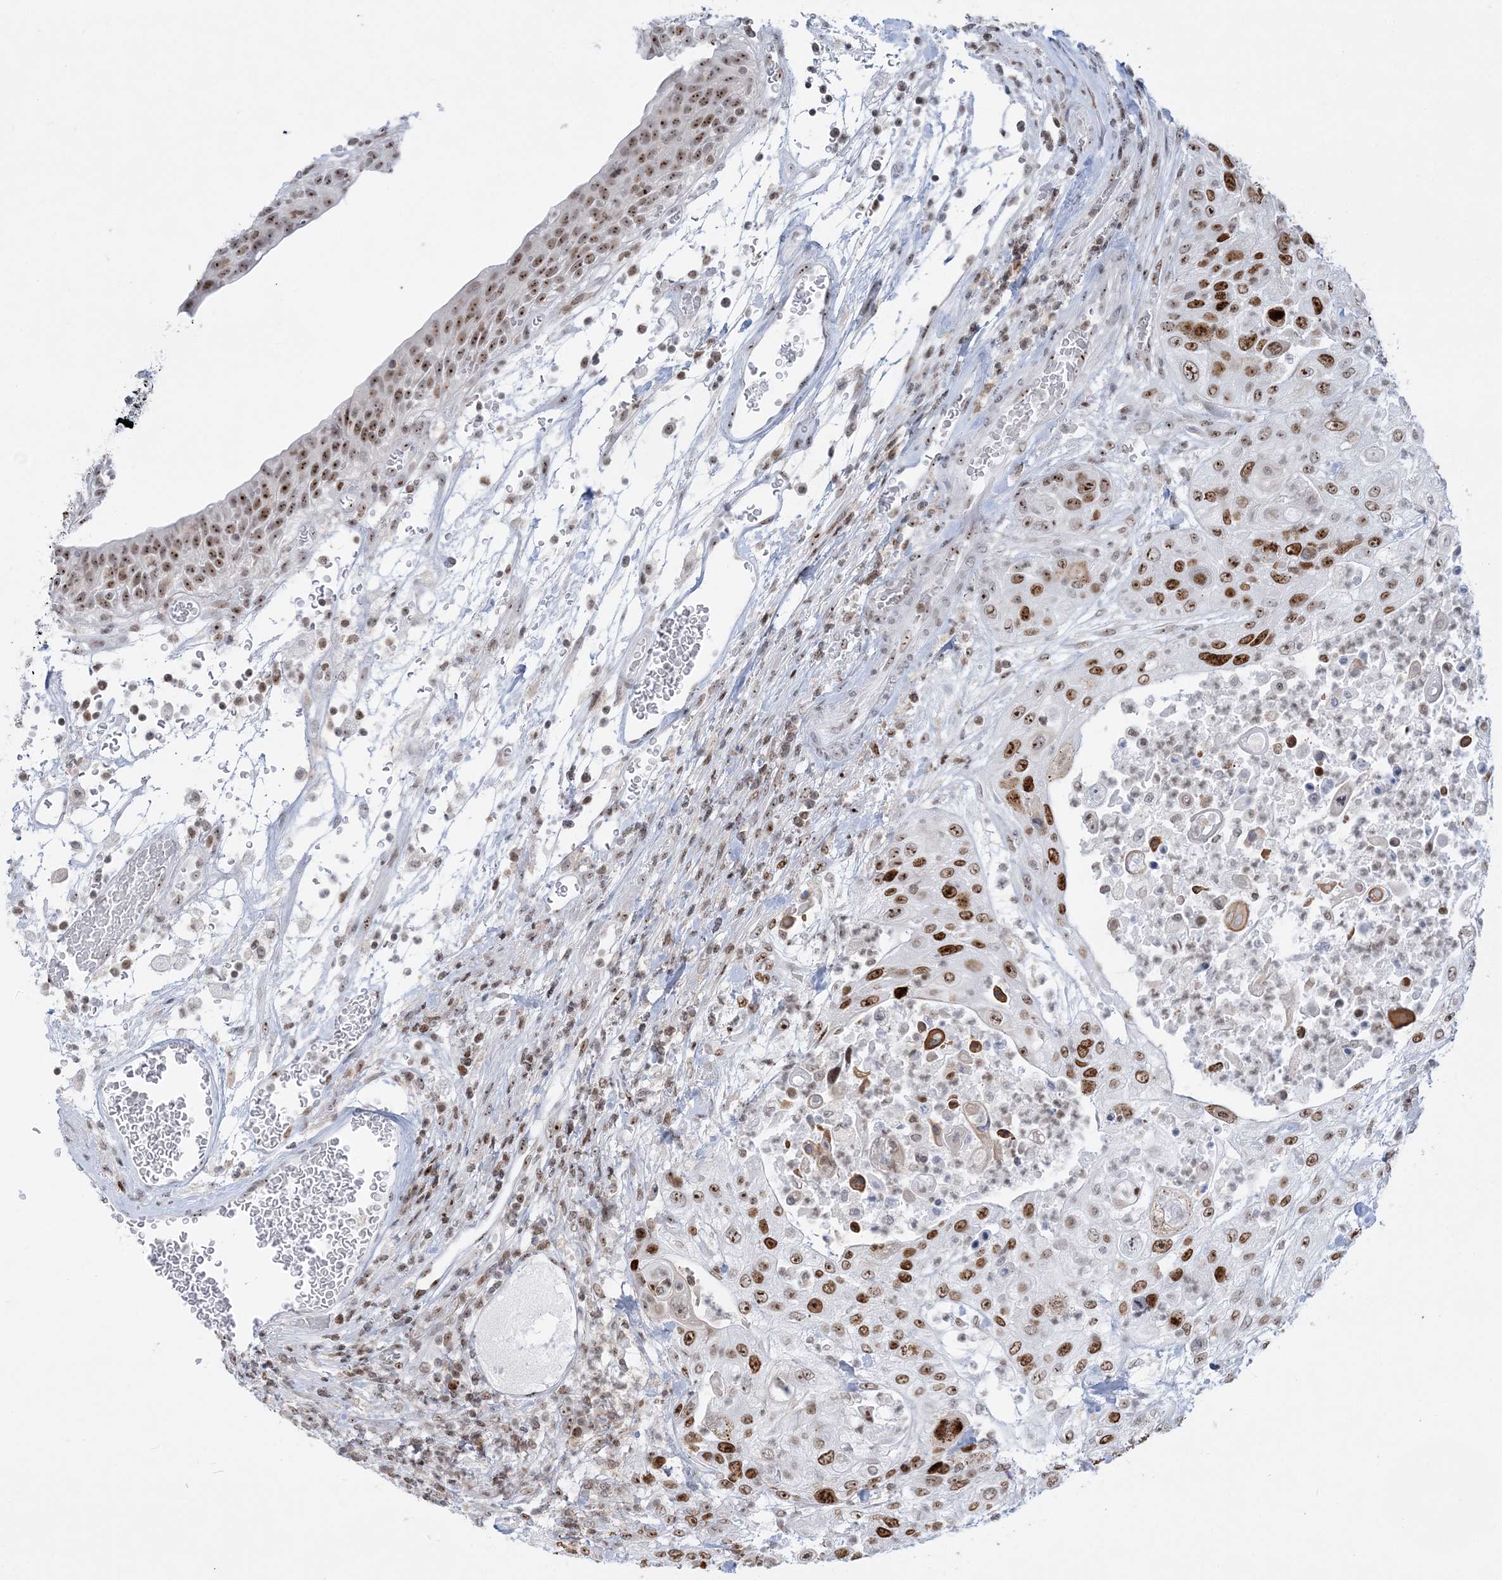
{"staining": {"intensity": "strong", "quantity": ">75%", "location": "nuclear"}, "tissue": "urothelial cancer", "cell_type": "Tumor cells", "image_type": "cancer", "snomed": [{"axis": "morphology", "description": "Urothelial carcinoma, High grade"}, {"axis": "topography", "description": "Urinary bladder"}], "caption": "Urothelial cancer stained with DAB IHC demonstrates high levels of strong nuclear expression in about >75% of tumor cells.", "gene": "DDX21", "patient": {"sex": "female", "age": 79}}